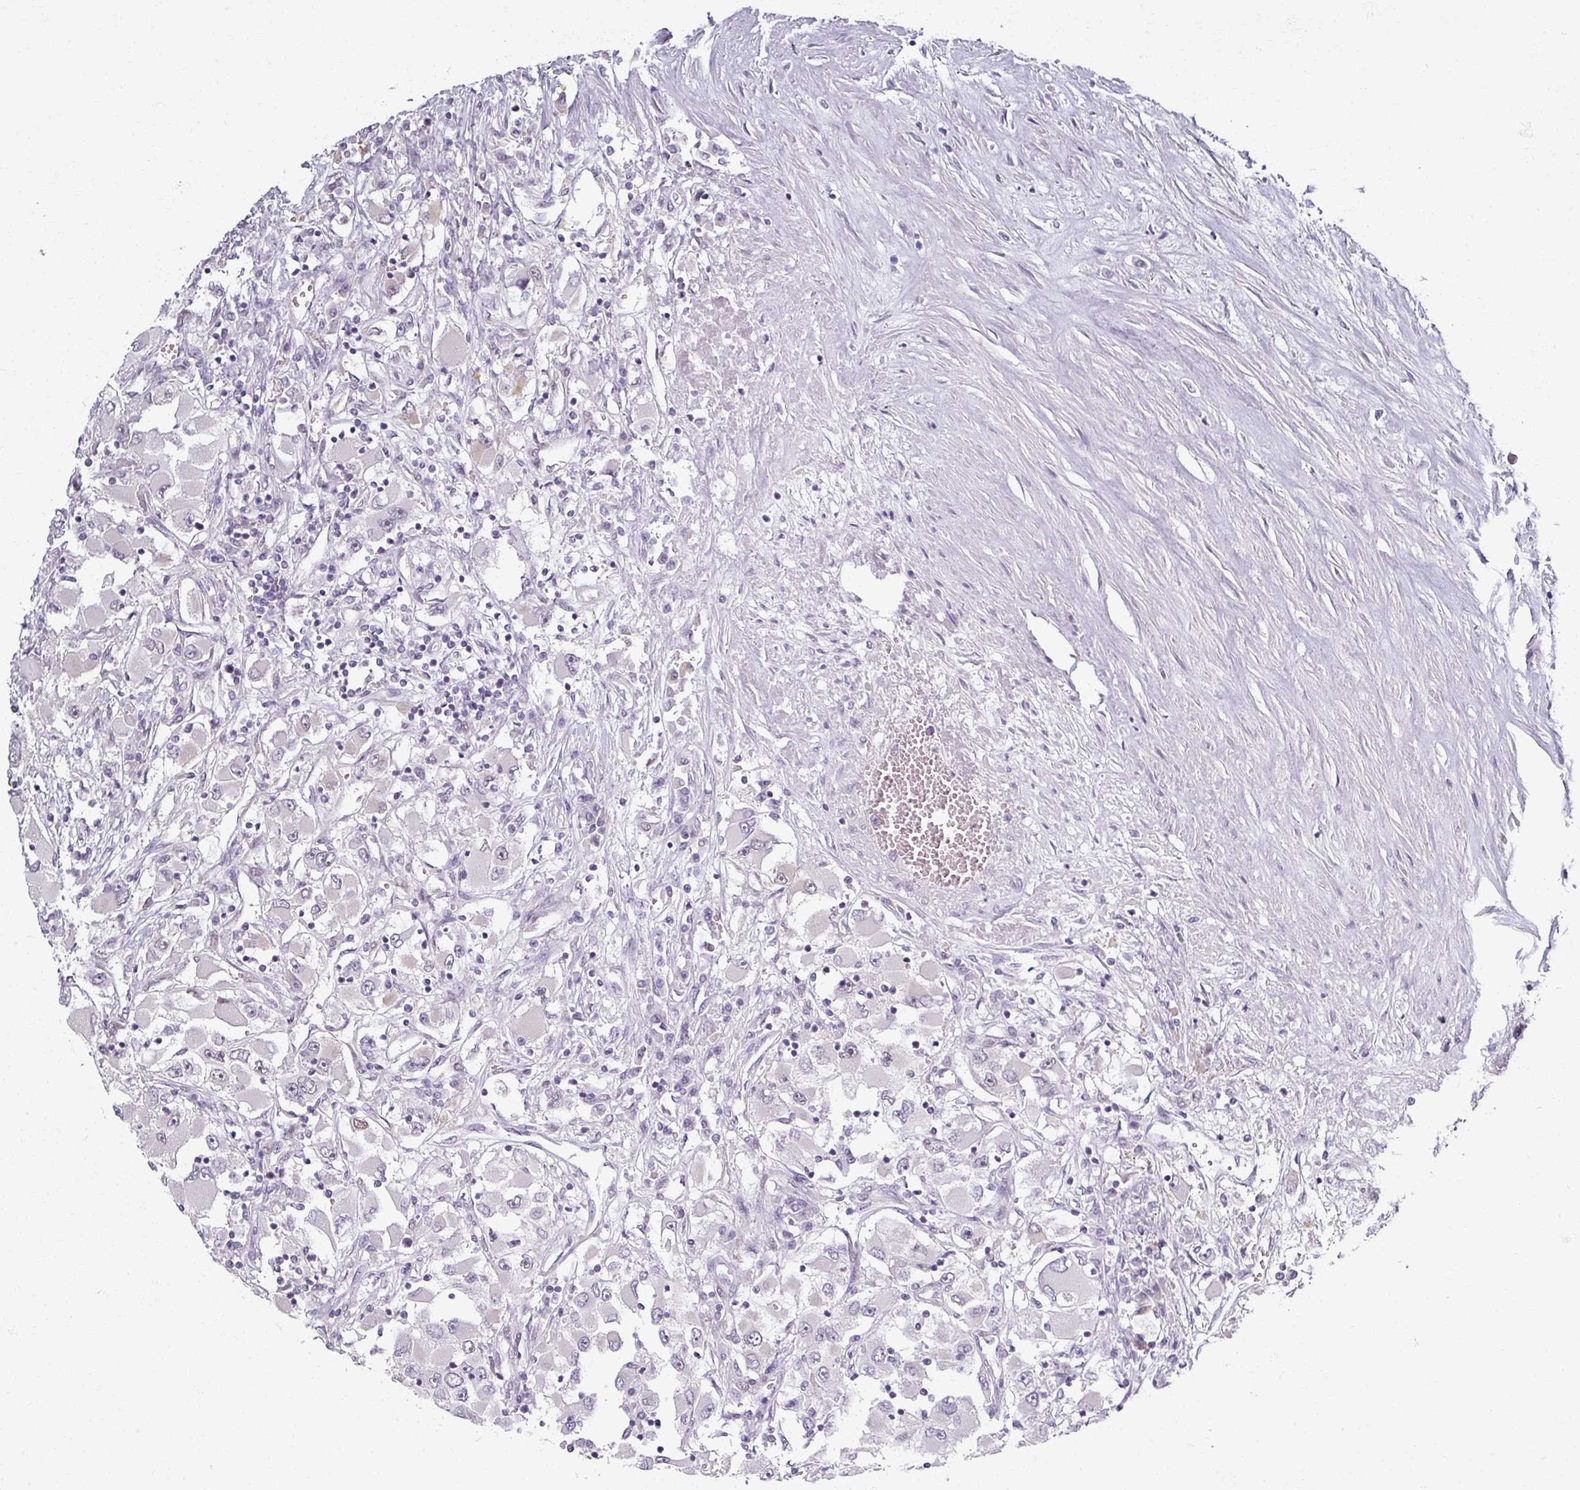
{"staining": {"intensity": "negative", "quantity": "none", "location": "none"}, "tissue": "renal cancer", "cell_type": "Tumor cells", "image_type": "cancer", "snomed": [{"axis": "morphology", "description": "Adenocarcinoma, NOS"}, {"axis": "topography", "description": "Kidney"}], "caption": "A photomicrograph of human renal adenocarcinoma is negative for staining in tumor cells. (Stains: DAB immunohistochemistry with hematoxylin counter stain, Microscopy: brightfield microscopy at high magnification).", "gene": "RIPOR3", "patient": {"sex": "female", "age": 52}}